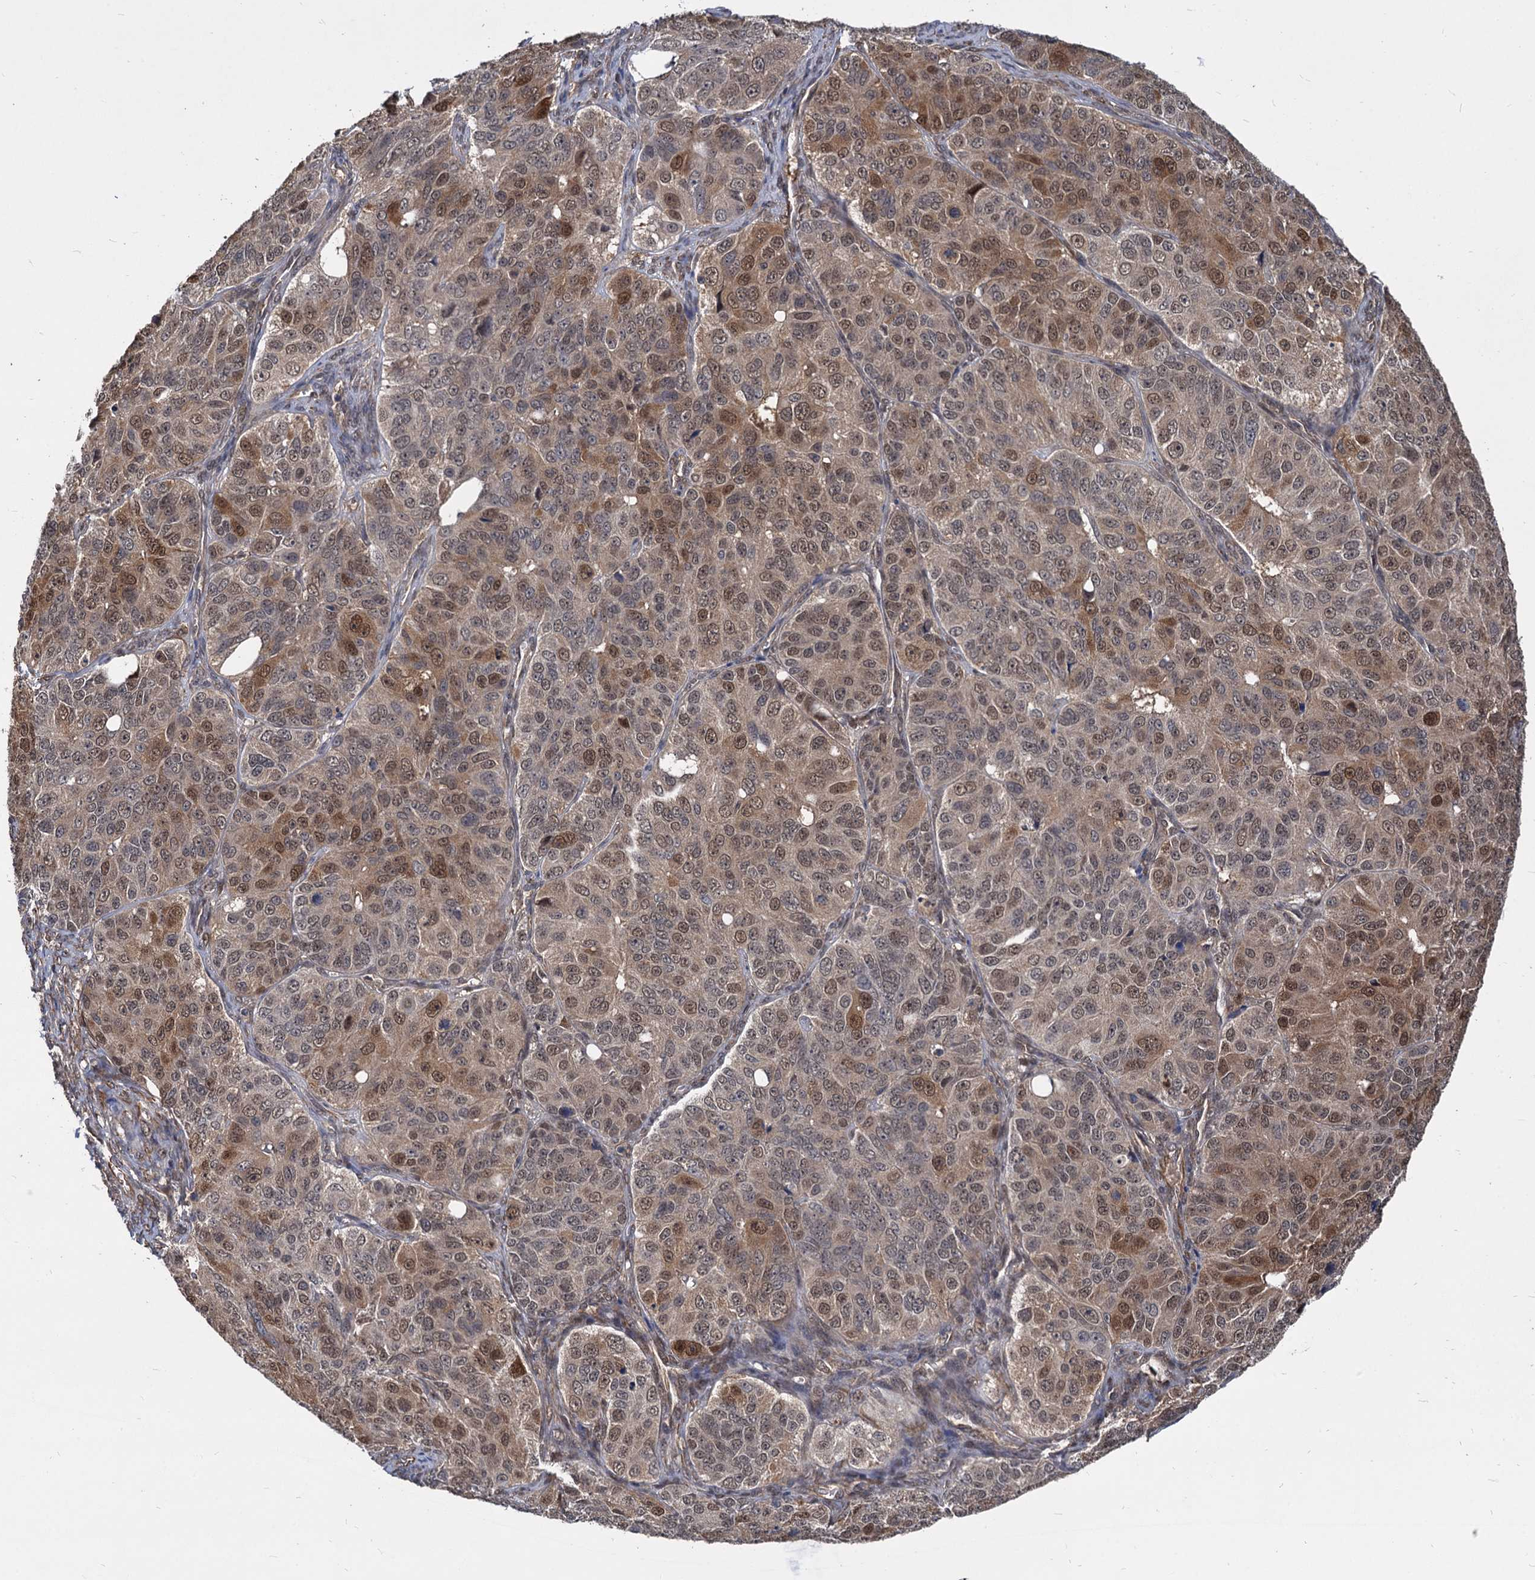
{"staining": {"intensity": "moderate", "quantity": "25%-75%", "location": "cytoplasmic/membranous,nuclear"}, "tissue": "ovarian cancer", "cell_type": "Tumor cells", "image_type": "cancer", "snomed": [{"axis": "morphology", "description": "Carcinoma, endometroid"}, {"axis": "topography", "description": "Ovary"}], "caption": "The photomicrograph reveals staining of ovarian cancer (endometroid carcinoma), revealing moderate cytoplasmic/membranous and nuclear protein expression (brown color) within tumor cells. Using DAB (3,3'-diaminobenzidine) (brown) and hematoxylin (blue) stains, captured at high magnification using brightfield microscopy.", "gene": "PSMD4", "patient": {"sex": "female", "age": 51}}